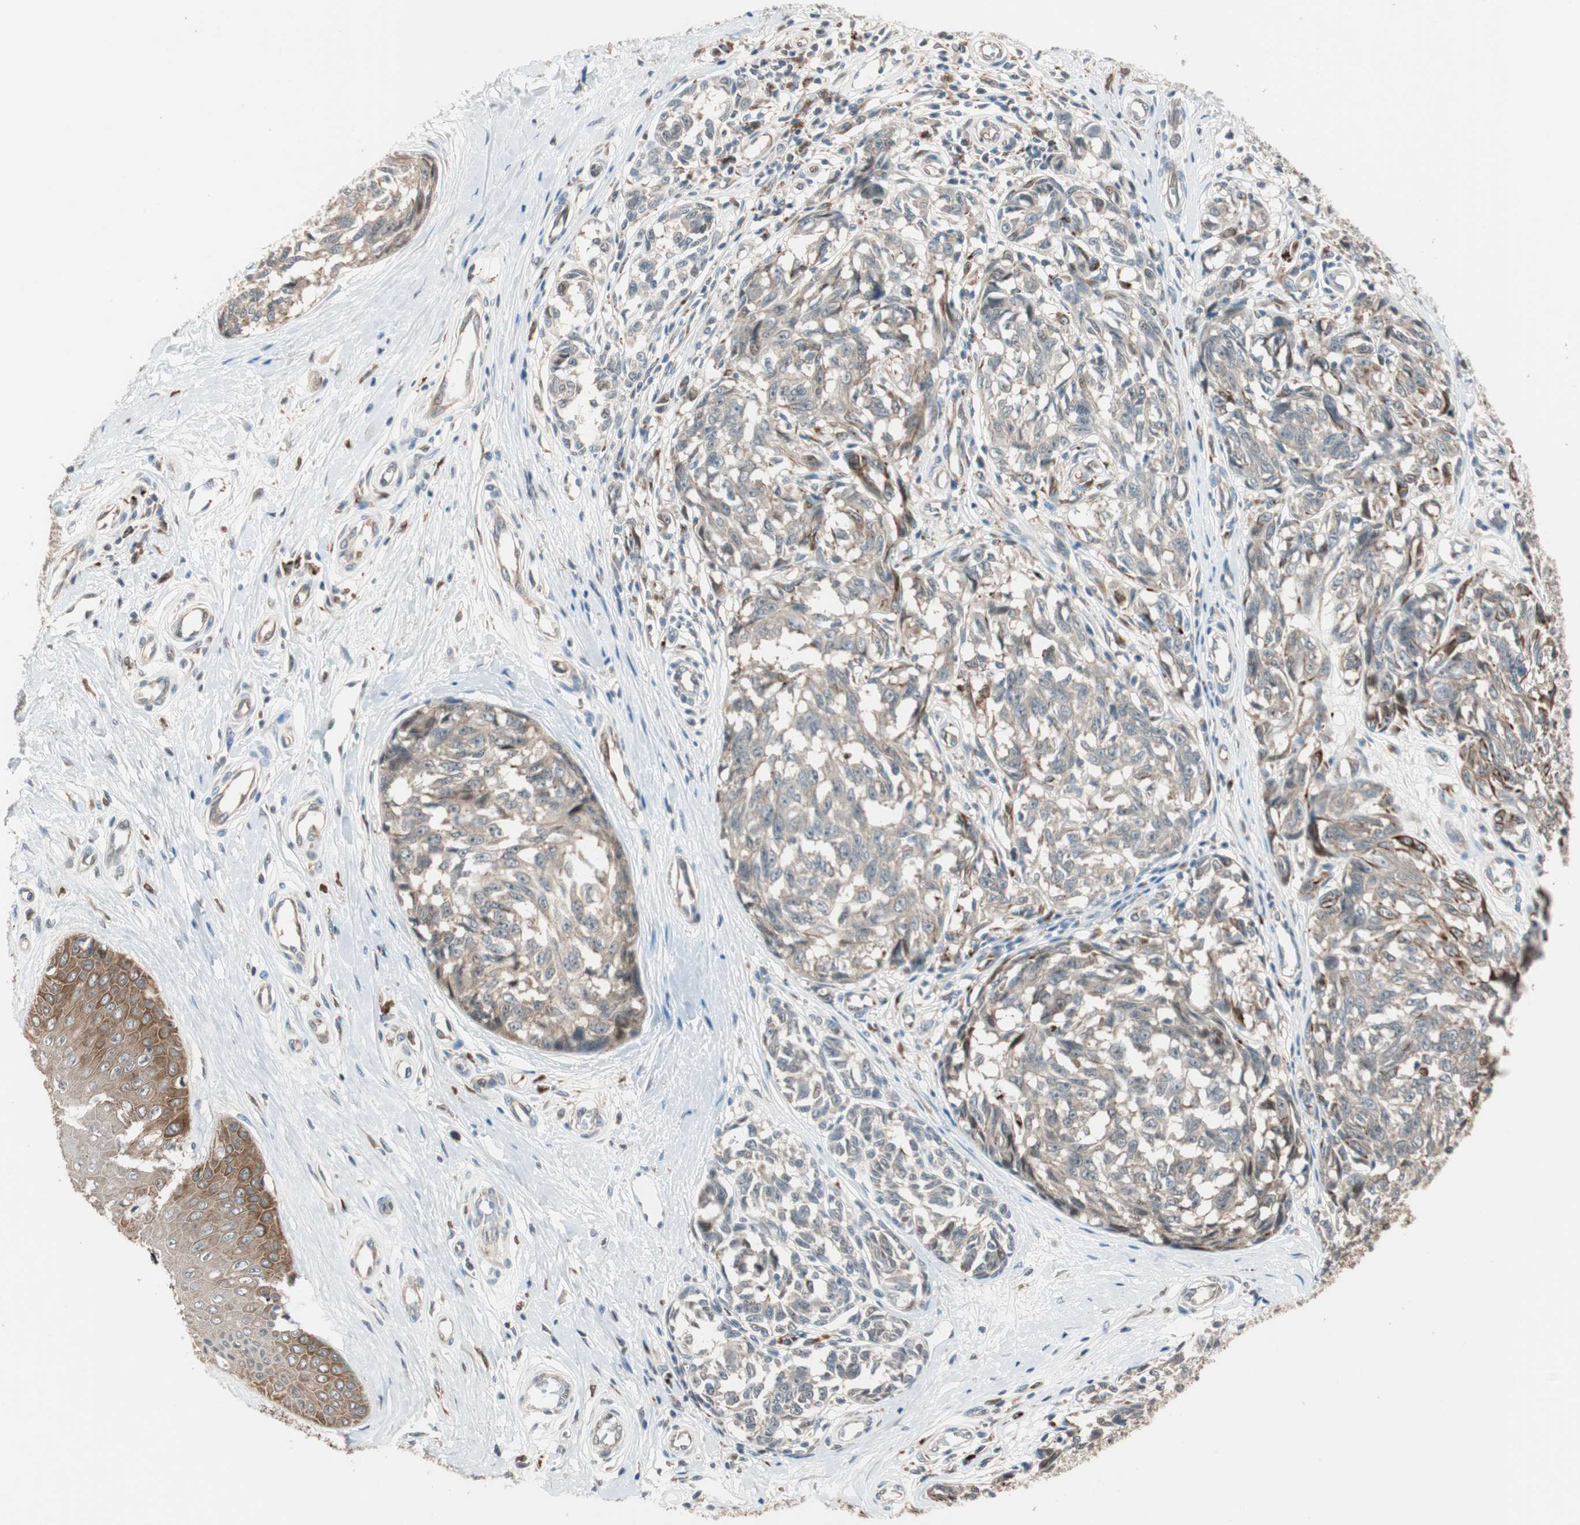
{"staining": {"intensity": "weak", "quantity": ">75%", "location": "cytoplasmic/membranous"}, "tissue": "melanoma", "cell_type": "Tumor cells", "image_type": "cancer", "snomed": [{"axis": "morphology", "description": "Malignant melanoma, NOS"}, {"axis": "topography", "description": "Skin"}], "caption": "A photomicrograph of human malignant melanoma stained for a protein displays weak cytoplasmic/membranous brown staining in tumor cells.", "gene": "PIK3R3", "patient": {"sex": "female", "age": 64}}